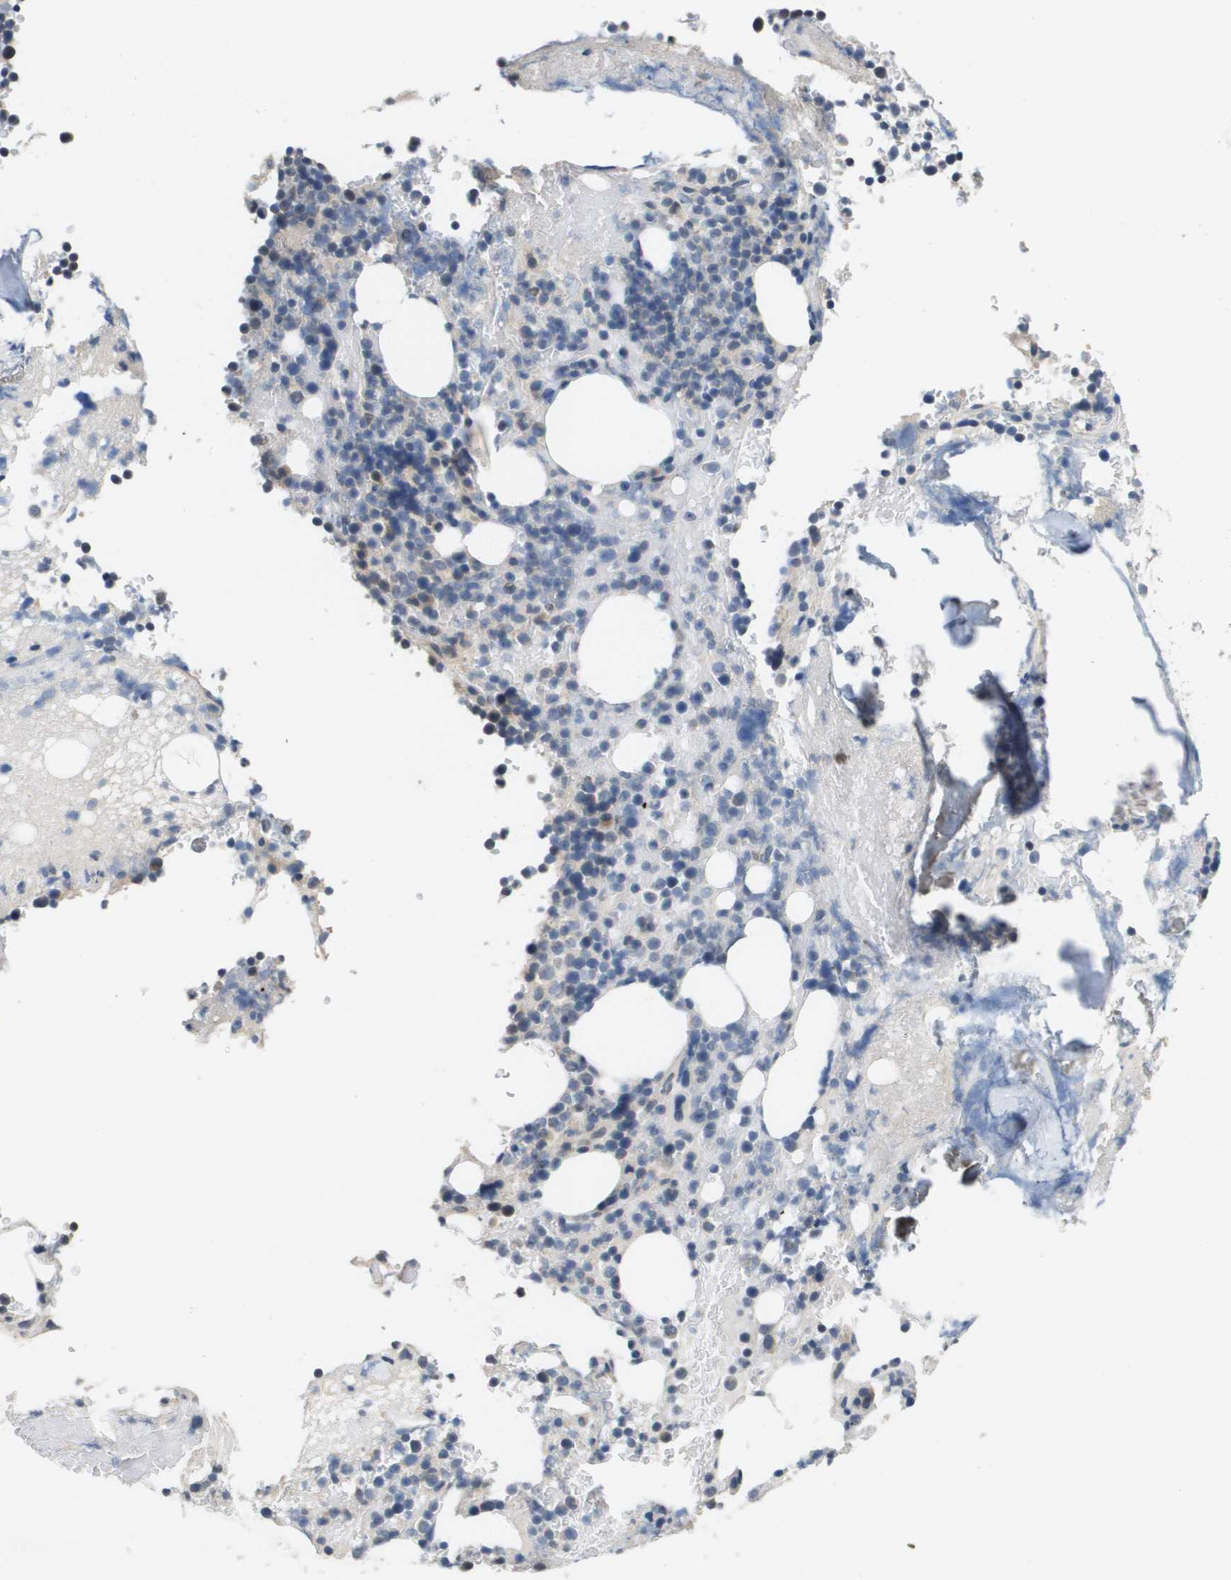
{"staining": {"intensity": "weak", "quantity": "<25%", "location": "cytoplasmic/membranous"}, "tissue": "bone marrow", "cell_type": "Hematopoietic cells", "image_type": "normal", "snomed": [{"axis": "morphology", "description": "Normal tissue, NOS"}, {"axis": "topography", "description": "Bone marrow"}], "caption": "The photomicrograph shows no significant positivity in hematopoietic cells of bone marrow.", "gene": "CAPN11", "patient": {"sex": "female", "age": 73}}